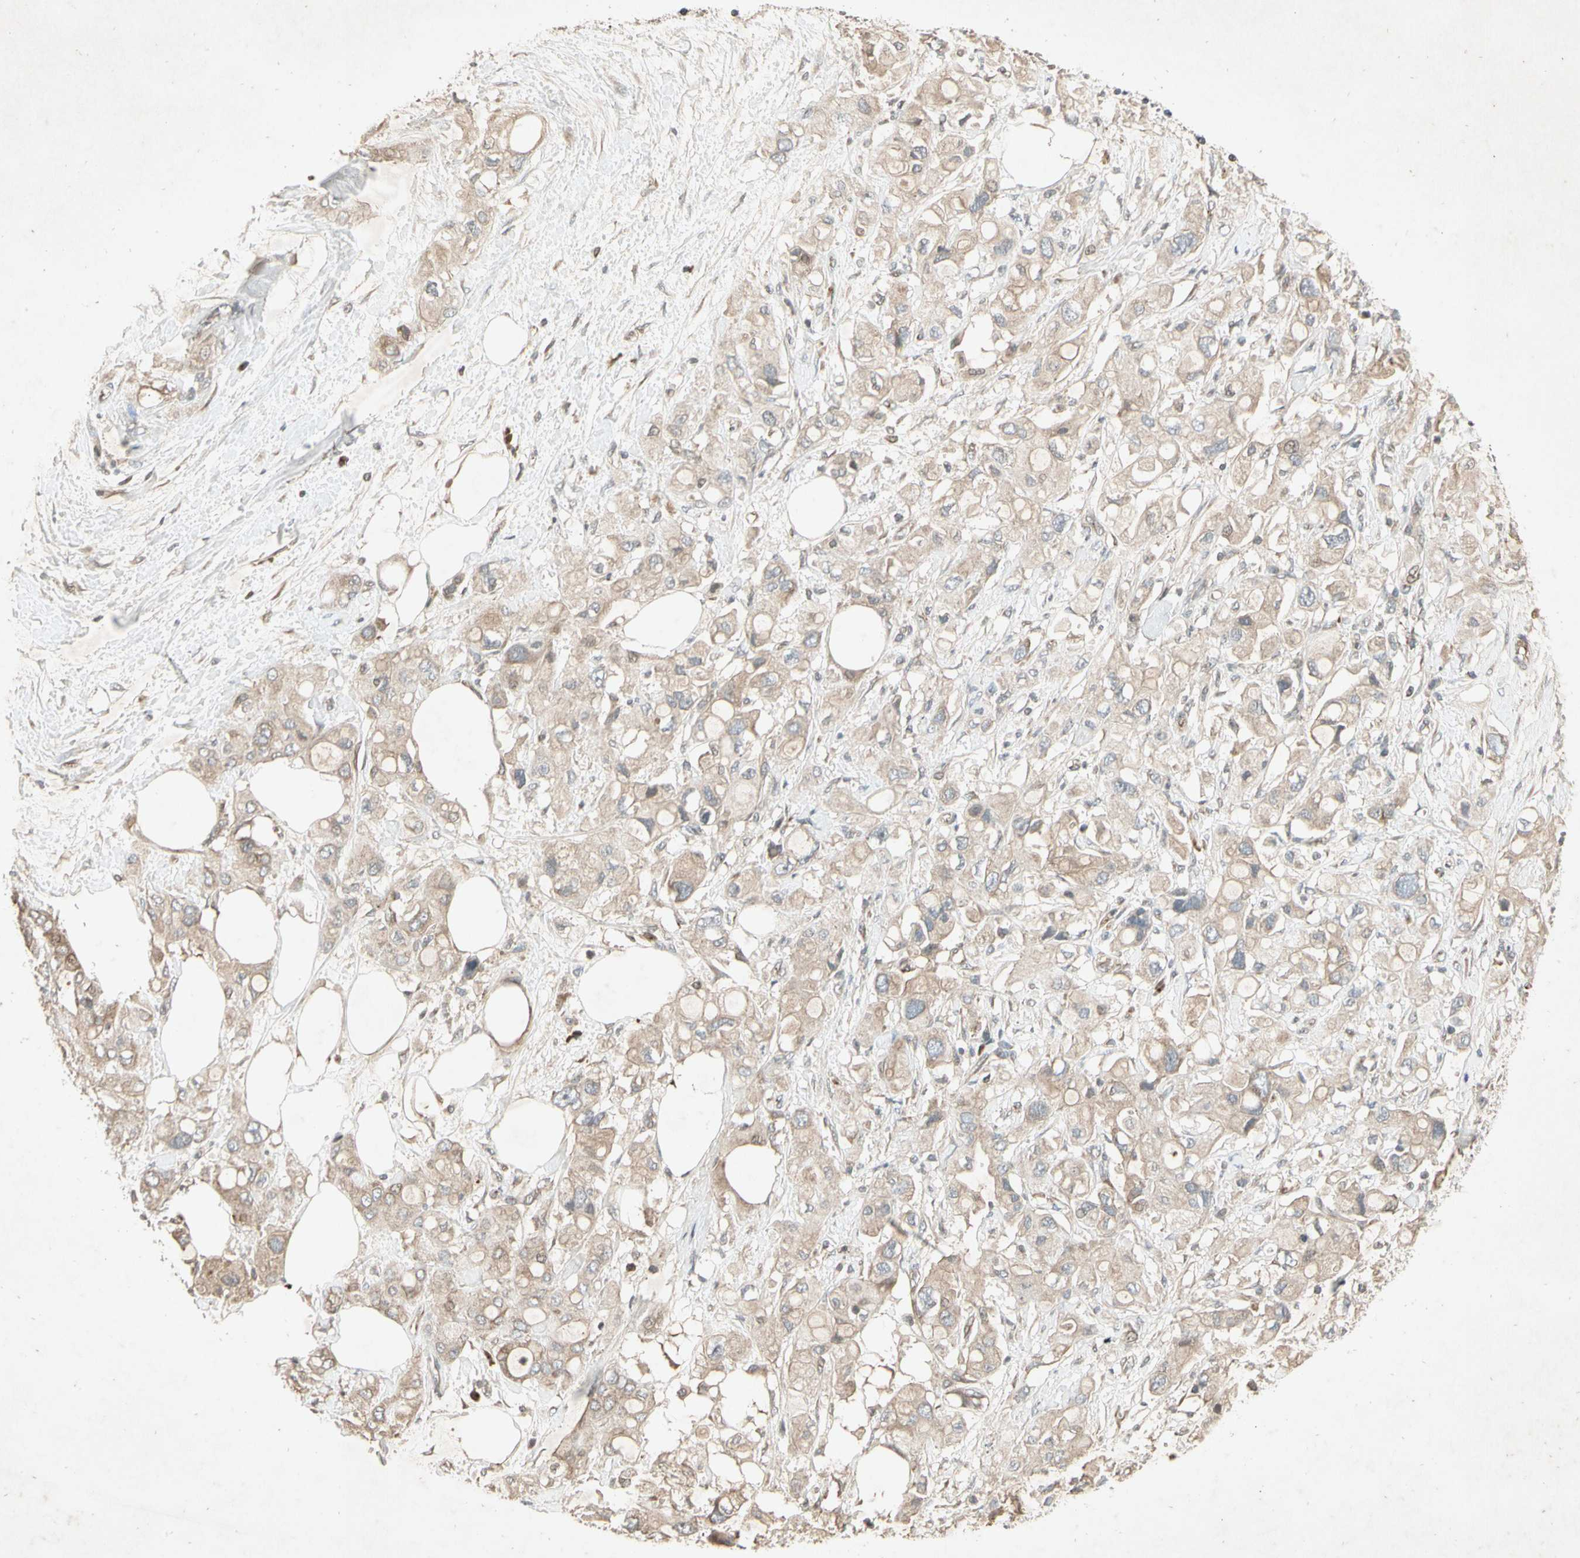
{"staining": {"intensity": "weak", "quantity": ">75%", "location": "cytoplasmic/membranous"}, "tissue": "pancreatic cancer", "cell_type": "Tumor cells", "image_type": "cancer", "snomed": [{"axis": "morphology", "description": "Adenocarcinoma, NOS"}, {"axis": "topography", "description": "Pancreas"}], "caption": "Immunohistochemical staining of human pancreatic cancer reveals low levels of weak cytoplasmic/membranous staining in approximately >75% of tumor cells.", "gene": "TEK", "patient": {"sex": "female", "age": 56}}